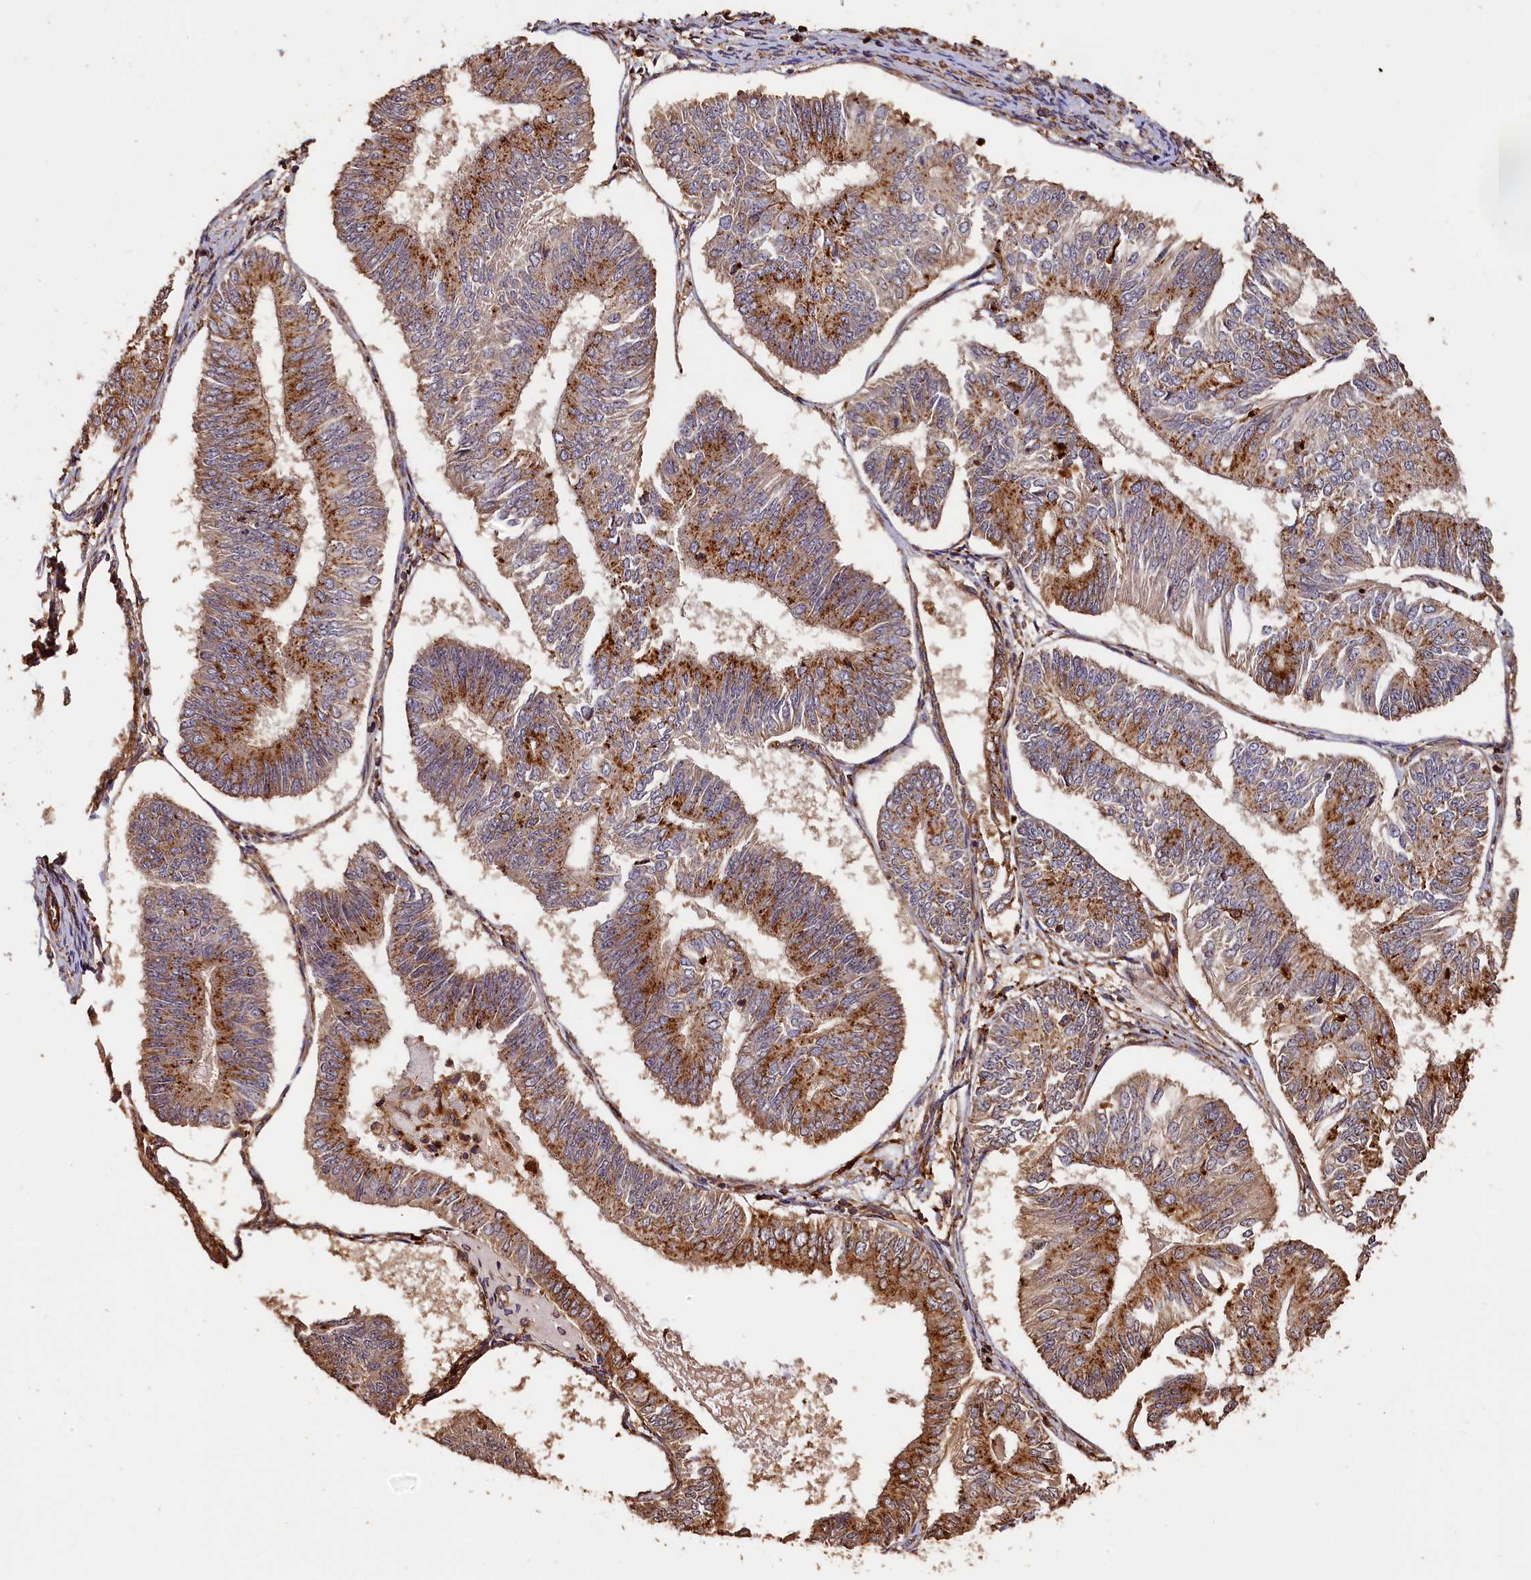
{"staining": {"intensity": "moderate", "quantity": "25%-75%", "location": "cytoplasmic/membranous"}, "tissue": "endometrial cancer", "cell_type": "Tumor cells", "image_type": "cancer", "snomed": [{"axis": "morphology", "description": "Adenocarcinoma, NOS"}, {"axis": "topography", "description": "Endometrium"}], "caption": "An immunohistochemistry (IHC) image of tumor tissue is shown. Protein staining in brown shows moderate cytoplasmic/membranous positivity in endometrial cancer (adenocarcinoma) within tumor cells.", "gene": "MMP15", "patient": {"sex": "female", "age": 58}}